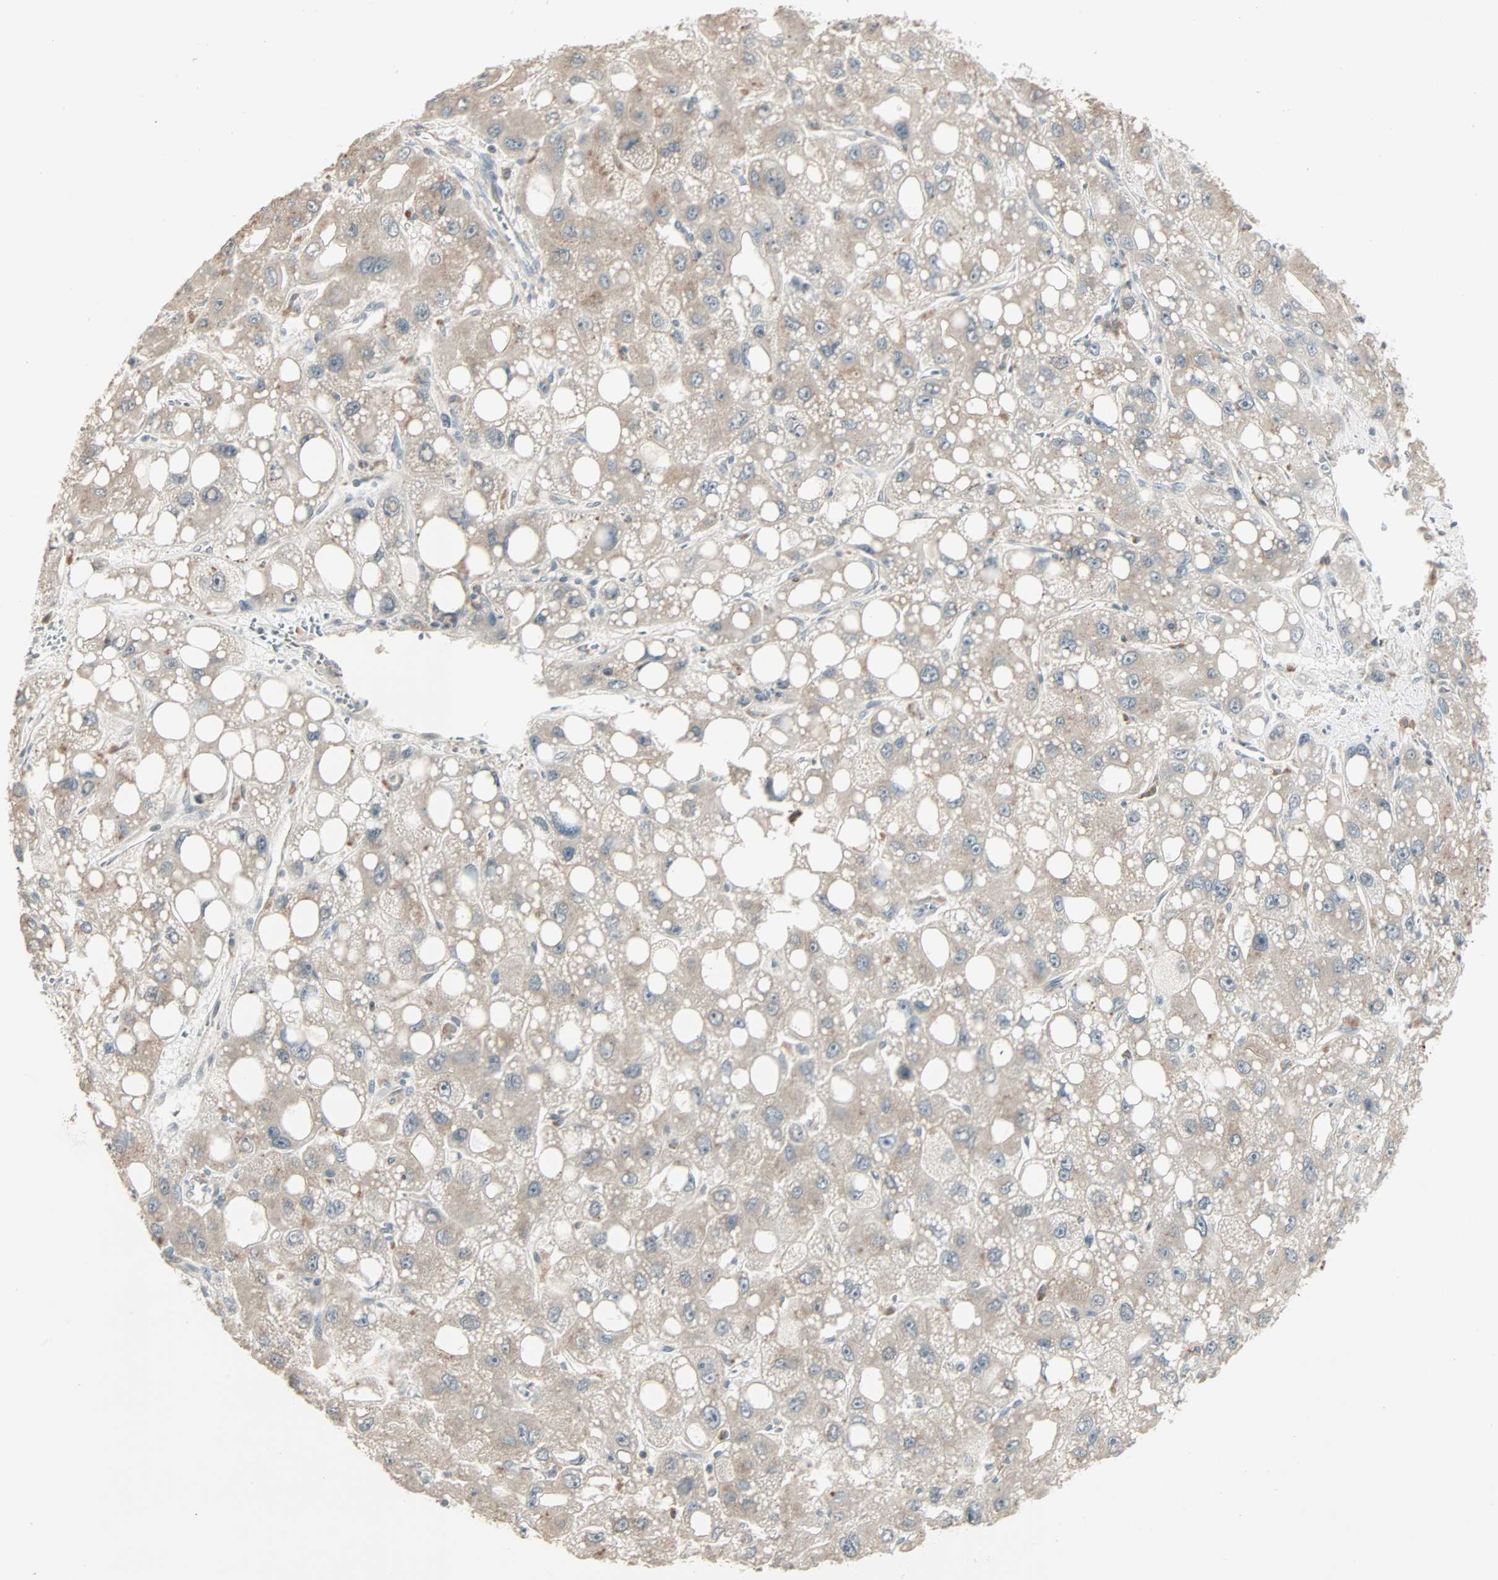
{"staining": {"intensity": "weak", "quantity": ">75%", "location": "cytoplasmic/membranous,nuclear"}, "tissue": "liver cancer", "cell_type": "Tumor cells", "image_type": "cancer", "snomed": [{"axis": "morphology", "description": "Carcinoma, Hepatocellular, NOS"}, {"axis": "topography", "description": "Liver"}], "caption": "This image displays immunohistochemistry staining of liver cancer, with low weak cytoplasmic/membranous and nuclear staining in approximately >75% of tumor cells.", "gene": "KDM4A", "patient": {"sex": "male", "age": 55}}